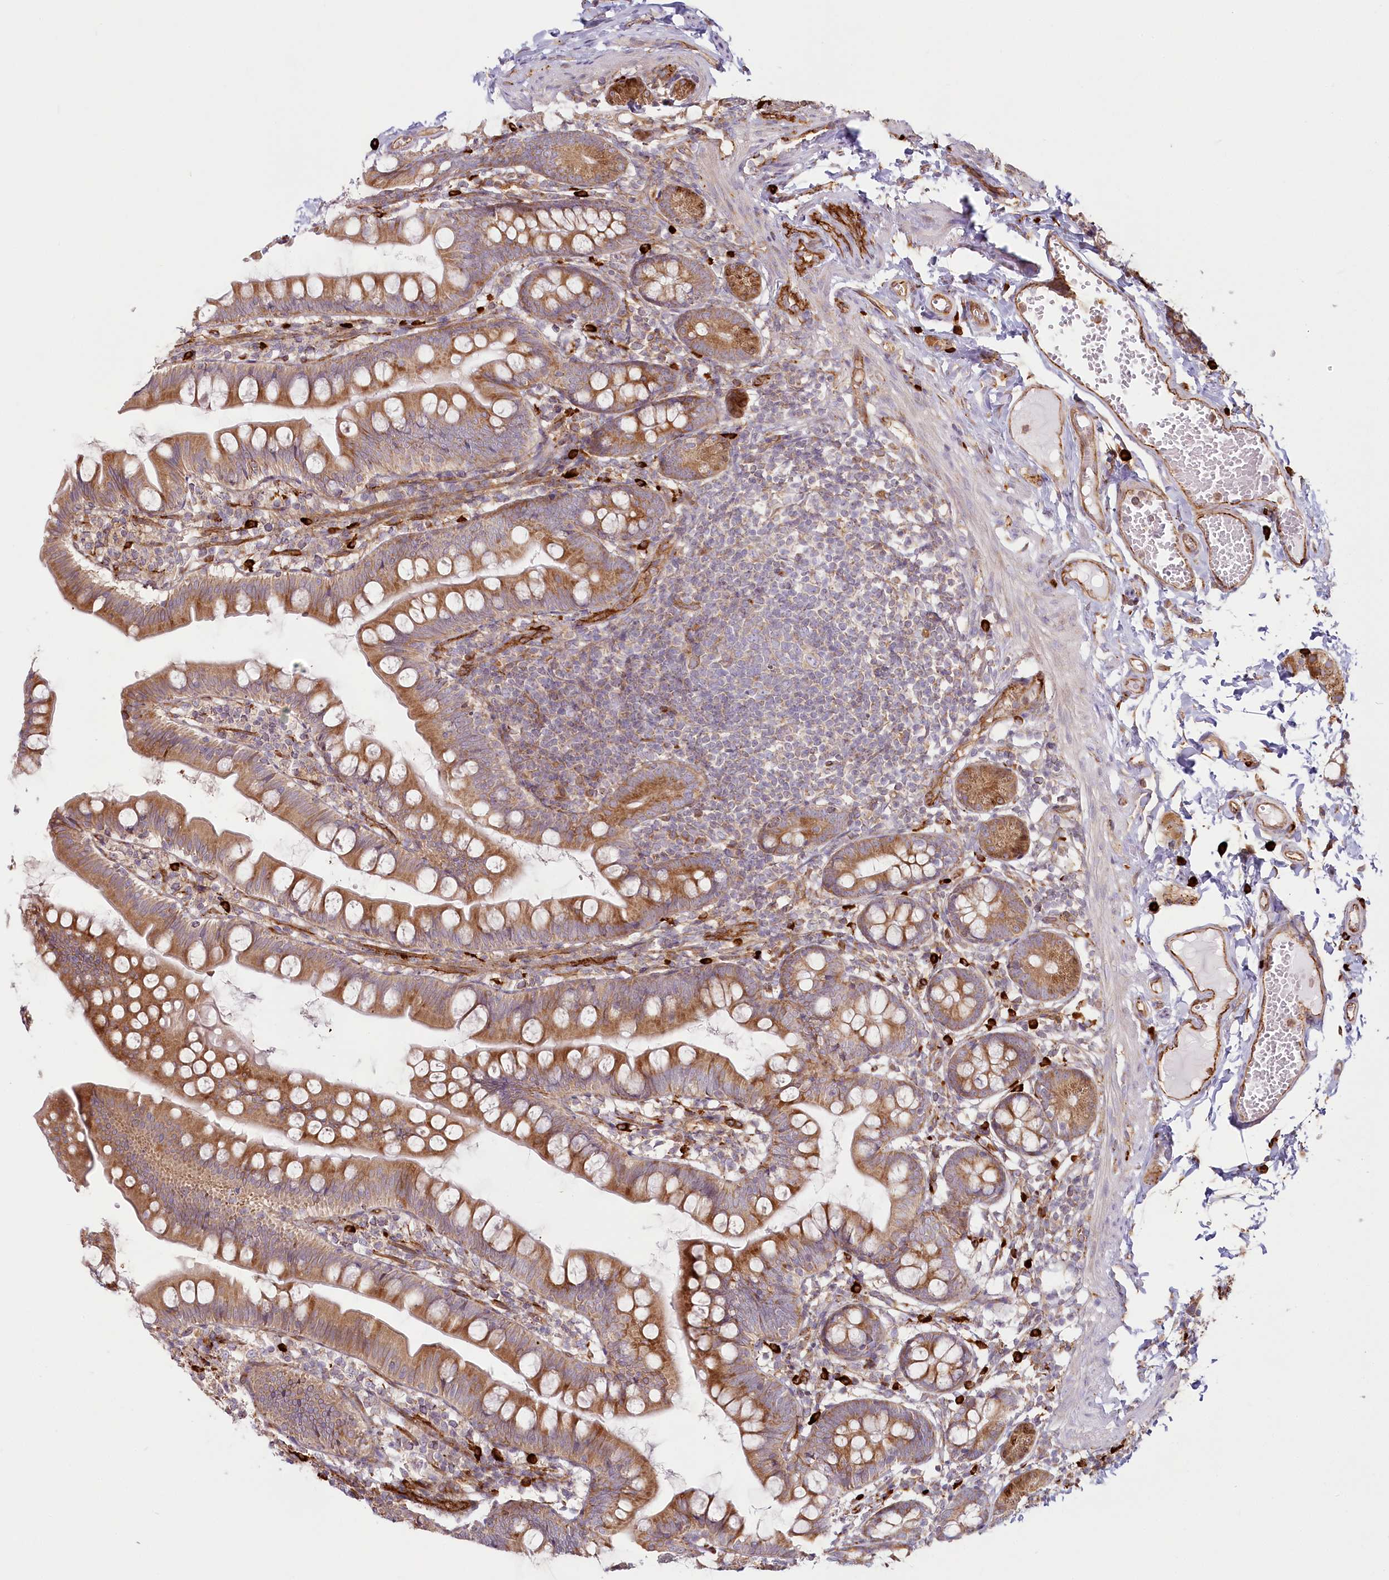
{"staining": {"intensity": "moderate", "quantity": ">75%", "location": "cytoplasmic/membranous"}, "tissue": "small intestine", "cell_type": "Glandular cells", "image_type": "normal", "snomed": [{"axis": "morphology", "description": "Normal tissue, NOS"}, {"axis": "topography", "description": "Small intestine"}], "caption": "A medium amount of moderate cytoplasmic/membranous positivity is appreciated in approximately >75% of glandular cells in benign small intestine. The staining is performed using DAB brown chromogen to label protein expression. The nuclei are counter-stained blue using hematoxylin.", "gene": "HARS2", "patient": {"sex": "male", "age": 7}}